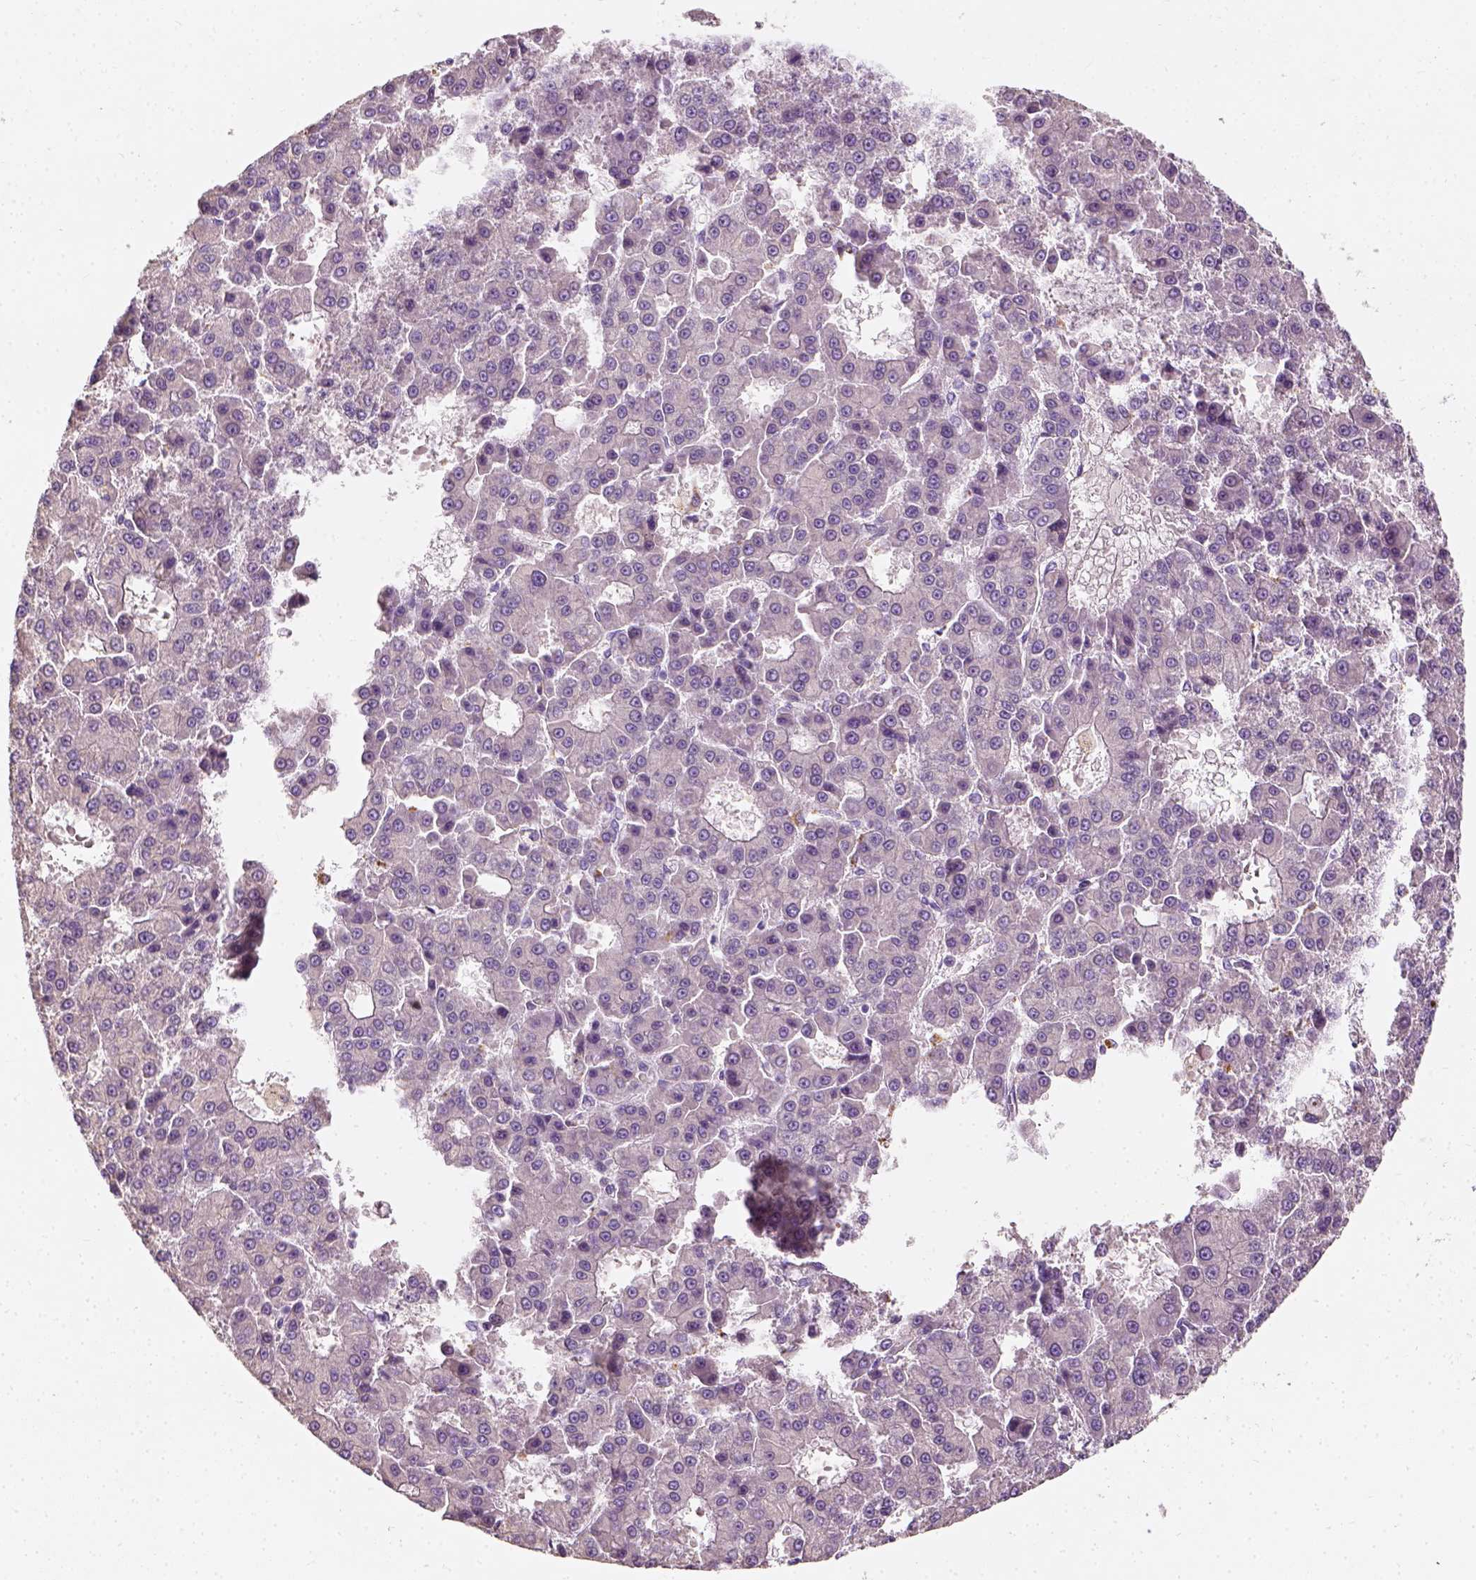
{"staining": {"intensity": "negative", "quantity": "none", "location": "none"}, "tissue": "liver cancer", "cell_type": "Tumor cells", "image_type": "cancer", "snomed": [{"axis": "morphology", "description": "Carcinoma, Hepatocellular, NOS"}, {"axis": "topography", "description": "Liver"}], "caption": "The IHC photomicrograph has no significant positivity in tumor cells of hepatocellular carcinoma (liver) tissue.", "gene": "DHCR24", "patient": {"sex": "male", "age": 70}}